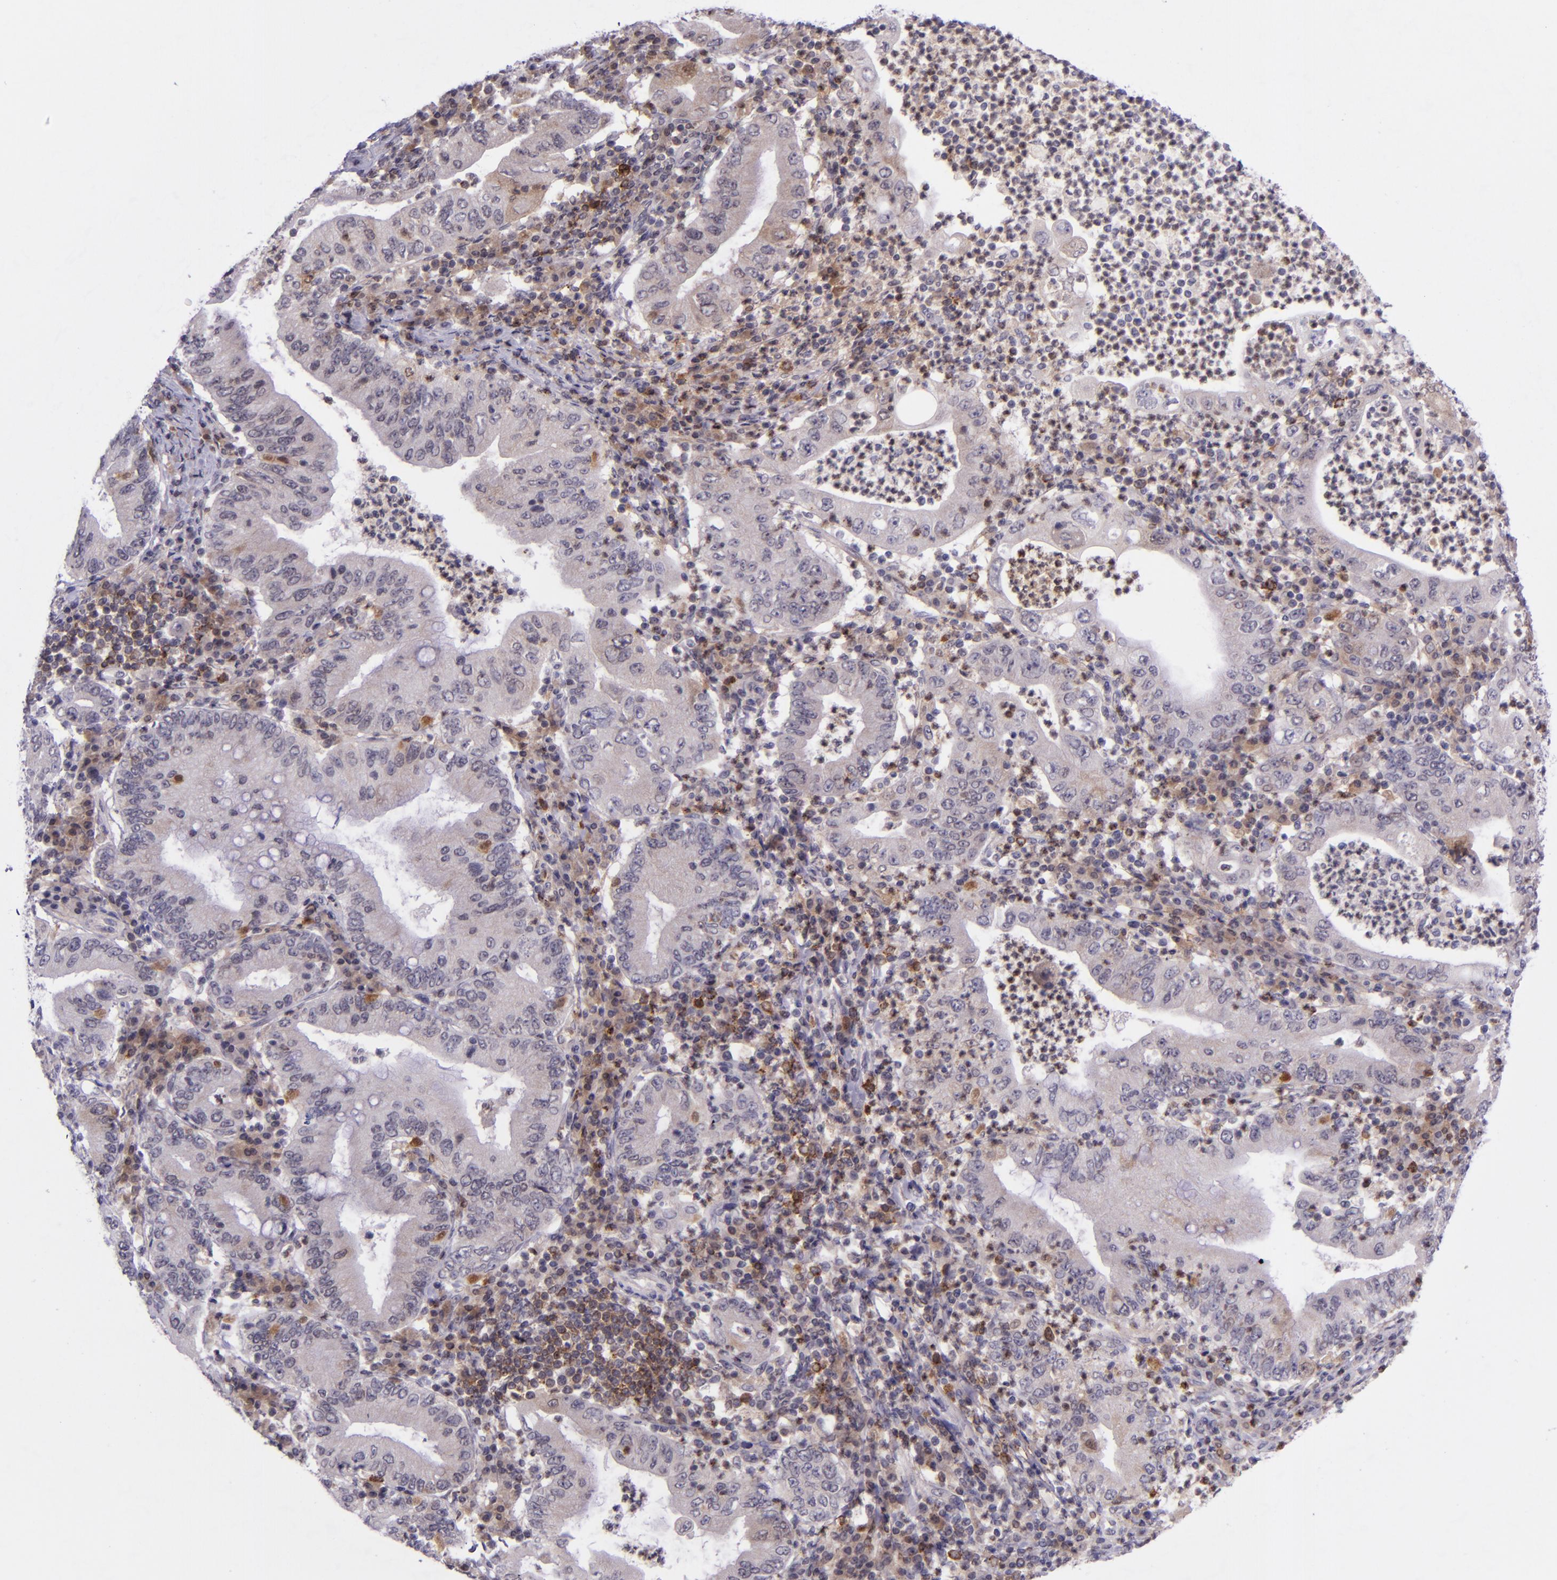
{"staining": {"intensity": "weak", "quantity": "<25%", "location": "cytoplasmic/membranous"}, "tissue": "stomach cancer", "cell_type": "Tumor cells", "image_type": "cancer", "snomed": [{"axis": "morphology", "description": "Normal tissue, NOS"}, {"axis": "morphology", "description": "Adenocarcinoma, NOS"}, {"axis": "topography", "description": "Esophagus"}, {"axis": "topography", "description": "Stomach, upper"}, {"axis": "topography", "description": "Peripheral nerve tissue"}], "caption": "A high-resolution histopathology image shows IHC staining of stomach cancer, which reveals no significant expression in tumor cells.", "gene": "SELL", "patient": {"sex": "male", "age": 62}}